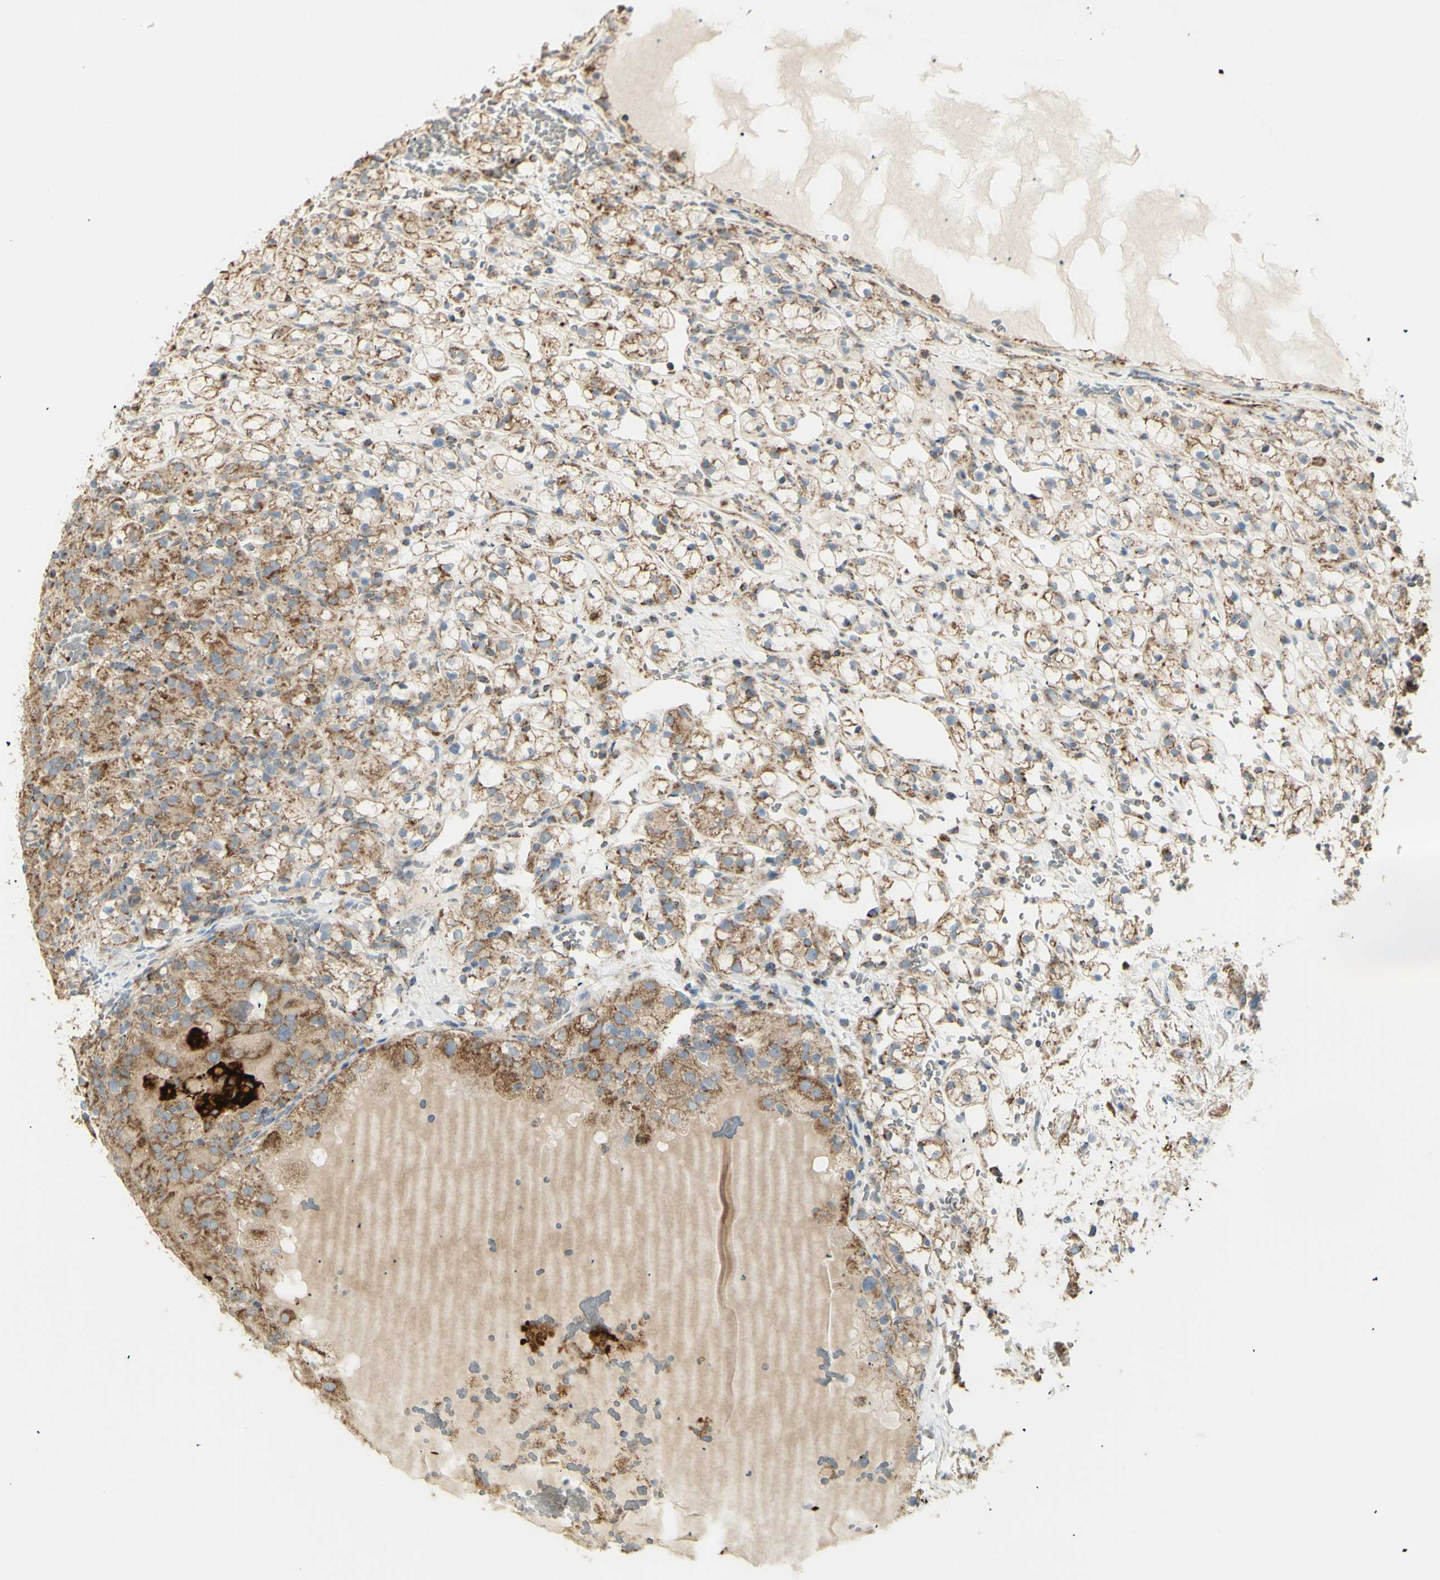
{"staining": {"intensity": "moderate", "quantity": ">75%", "location": "cytoplasmic/membranous"}, "tissue": "renal cancer", "cell_type": "Tumor cells", "image_type": "cancer", "snomed": [{"axis": "morphology", "description": "Adenocarcinoma, NOS"}, {"axis": "topography", "description": "Kidney"}], "caption": "This image exhibits IHC staining of renal cancer, with medium moderate cytoplasmic/membranous expression in approximately >75% of tumor cells.", "gene": "LETM1", "patient": {"sex": "male", "age": 61}}